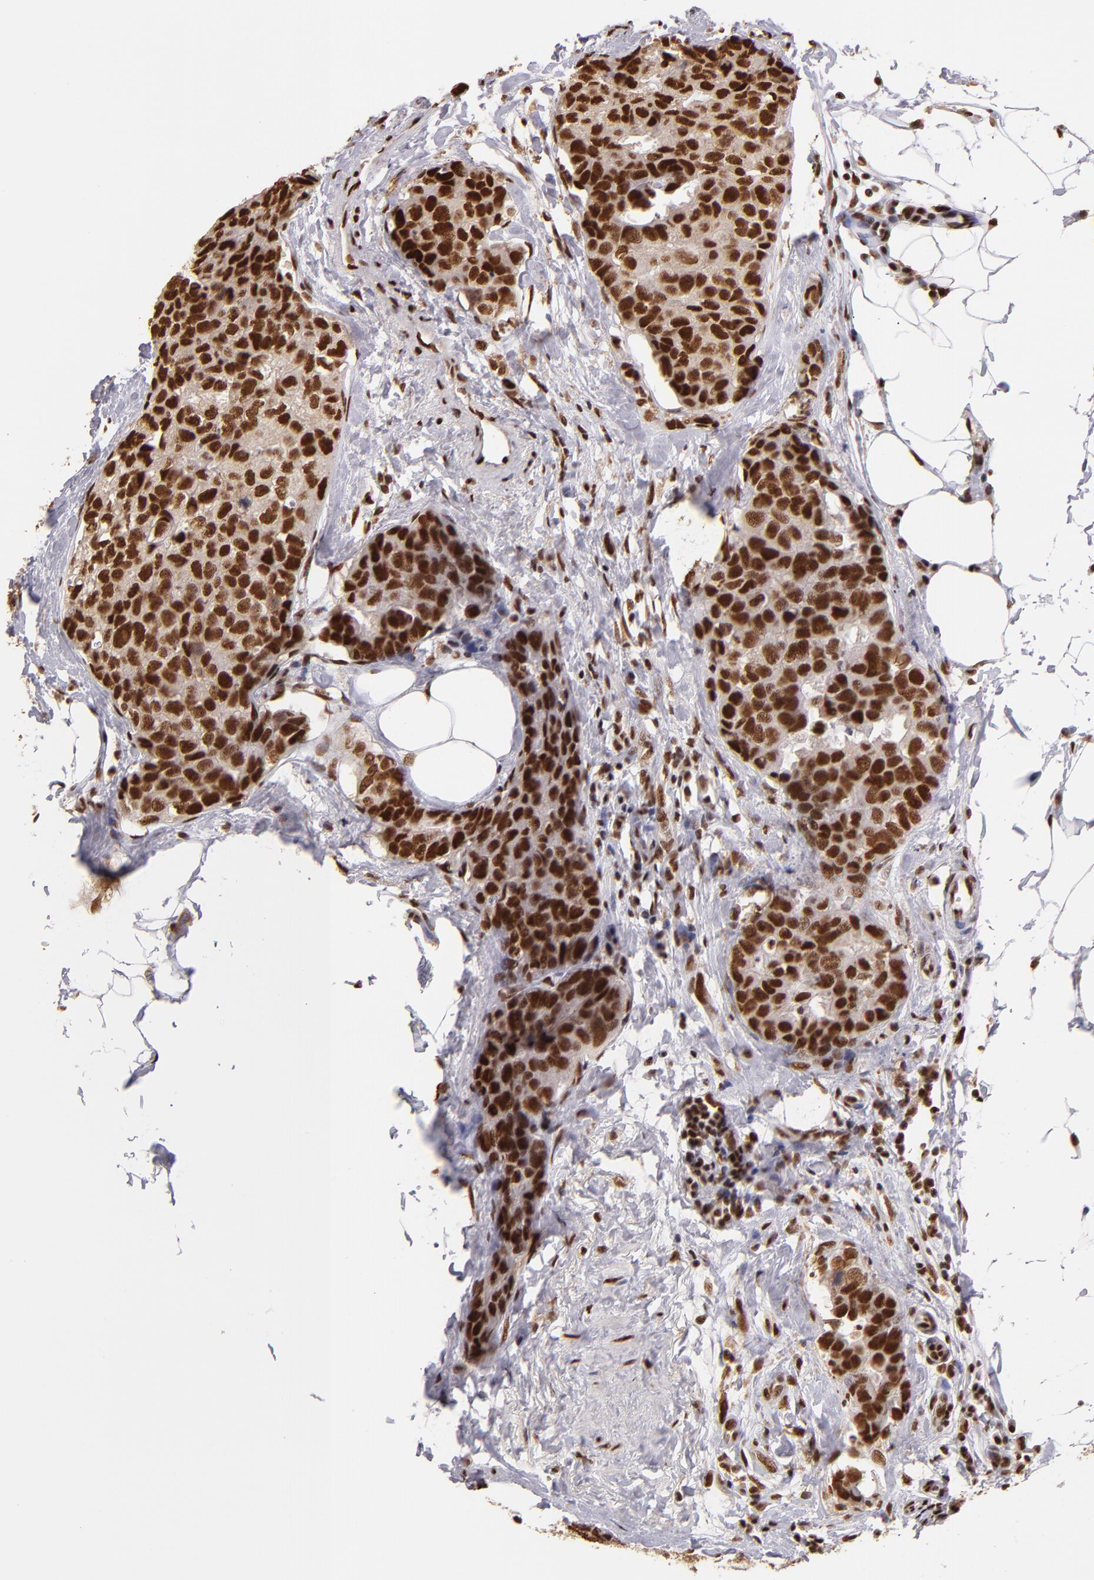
{"staining": {"intensity": "strong", "quantity": ">75%", "location": "cytoplasmic/membranous,nuclear"}, "tissue": "breast cancer", "cell_type": "Tumor cells", "image_type": "cancer", "snomed": [{"axis": "morphology", "description": "Normal tissue, NOS"}, {"axis": "morphology", "description": "Duct carcinoma"}, {"axis": "topography", "description": "Breast"}], "caption": "Protein analysis of breast cancer (invasive ductal carcinoma) tissue shows strong cytoplasmic/membranous and nuclear staining in about >75% of tumor cells. (DAB = brown stain, brightfield microscopy at high magnification).", "gene": "SP1", "patient": {"sex": "female", "age": 50}}